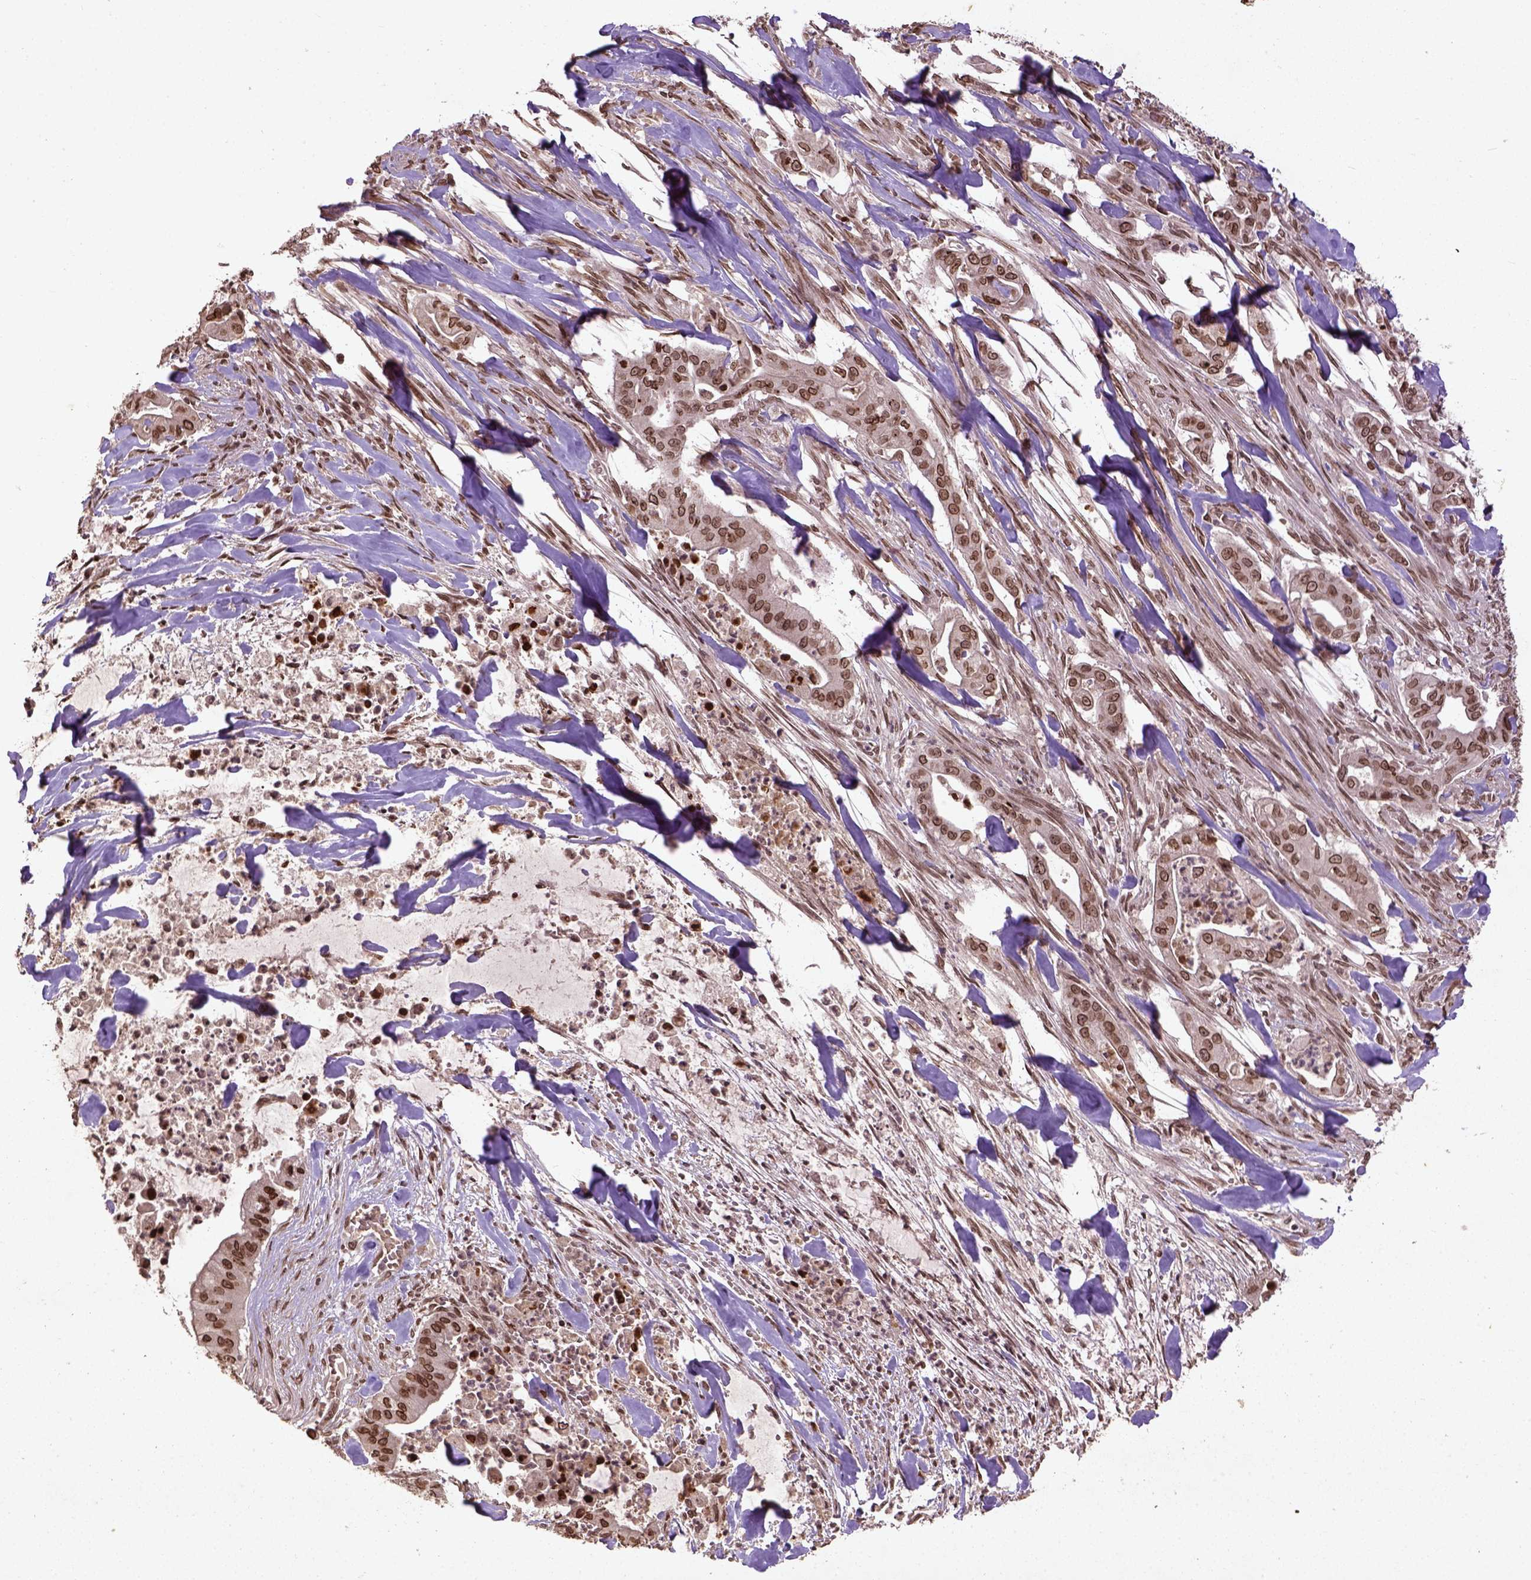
{"staining": {"intensity": "moderate", "quantity": ">75%", "location": "nuclear"}, "tissue": "pancreatic cancer", "cell_type": "Tumor cells", "image_type": "cancer", "snomed": [{"axis": "morphology", "description": "Normal tissue, NOS"}, {"axis": "morphology", "description": "Inflammation, NOS"}, {"axis": "morphology", "description": "Adenocarcinoma, NOS"}, {"axis": "topography", "description": "Pancreas"}], "caption": "Immunohistochemistry image of neoplastic tissue: human pancreatic cancer stained using IHC reveals medium levels of moderate protein expression localized specifically in the nuclear of tumor cells, appearing as a nuclear brown color.", "gene": "BANF1", "patient": {"sex": "male", "age": 57}}